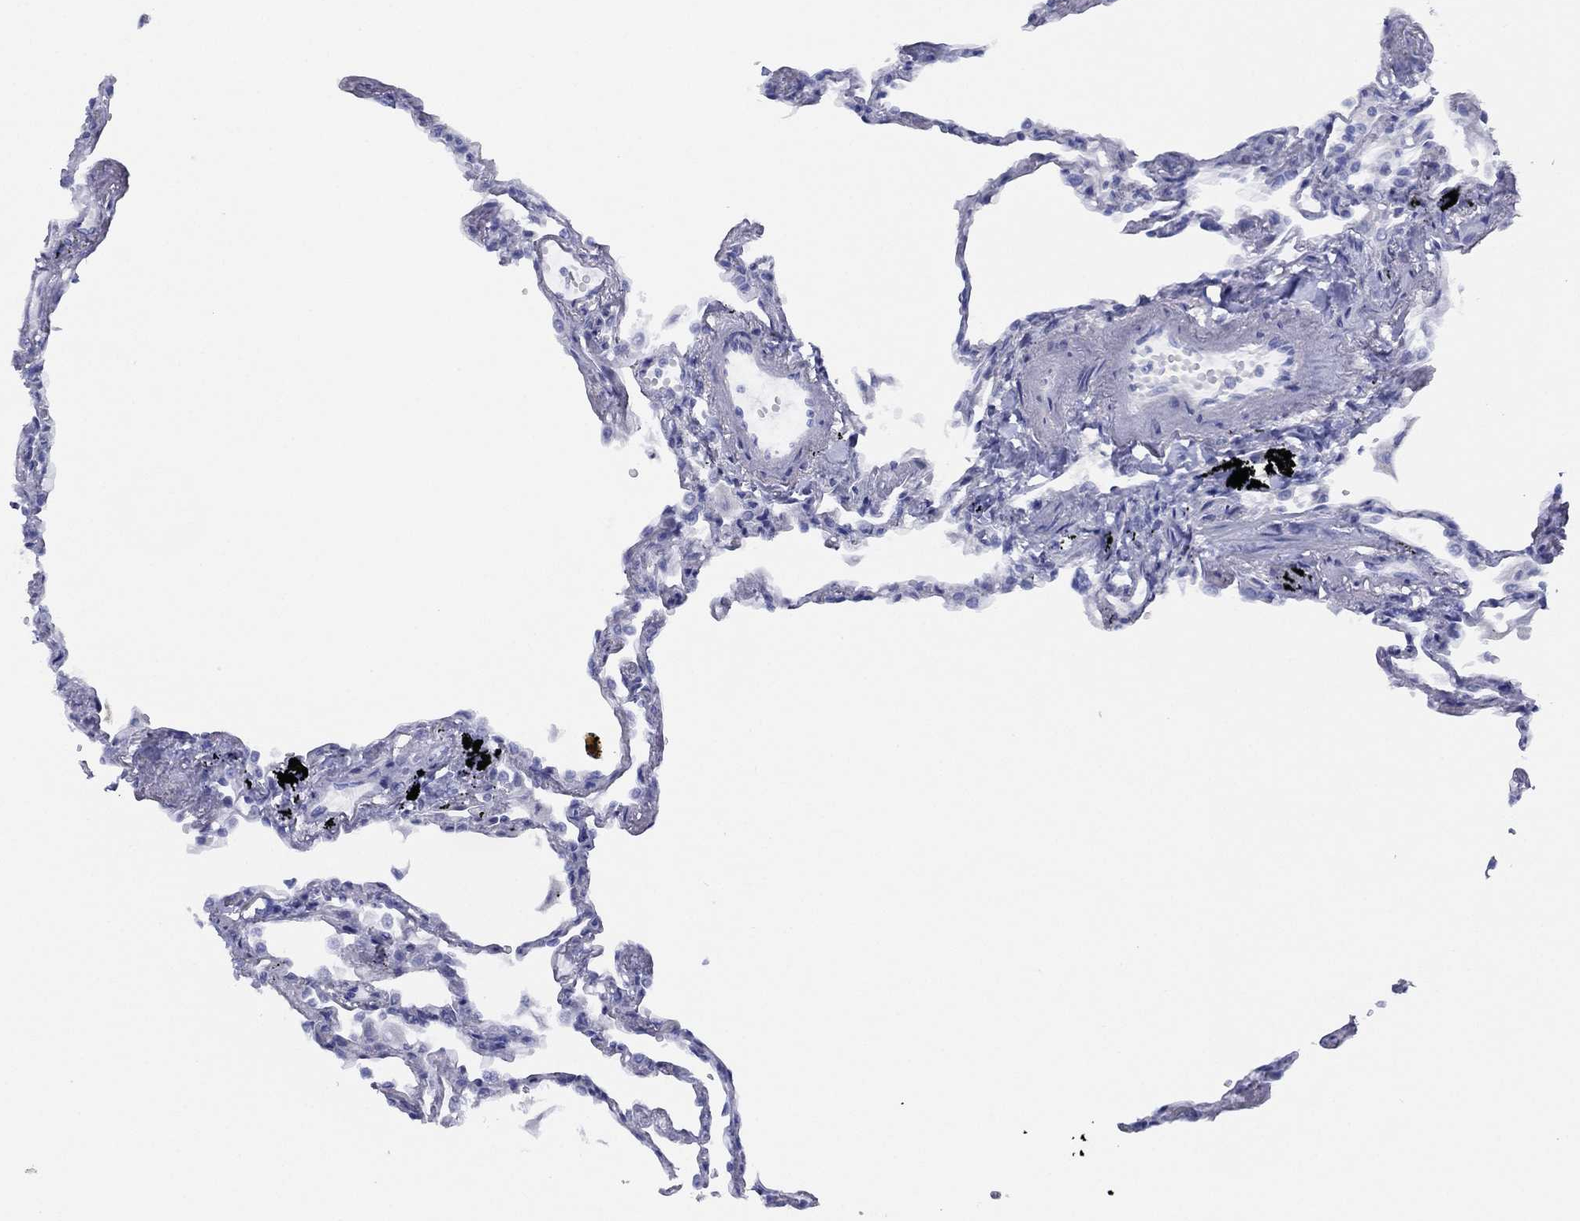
{"staining": {"intensity": "negative", "quantity": "none", "location": "none"}, "tissue": "lung", "cell_type": "Alveolar cells", "image_type": "normal", "snomed": [{"axis": "morphology", "description": "Normal tissue, NOS"}, {"axis": "topography", "description": "Lung"}], "caption": "Lung stained for a protein using immunohistochemistry displays no positivity alveolar cells.", "gene": "SLC13A4", "patient": {"sex": "male", "age": 78}}